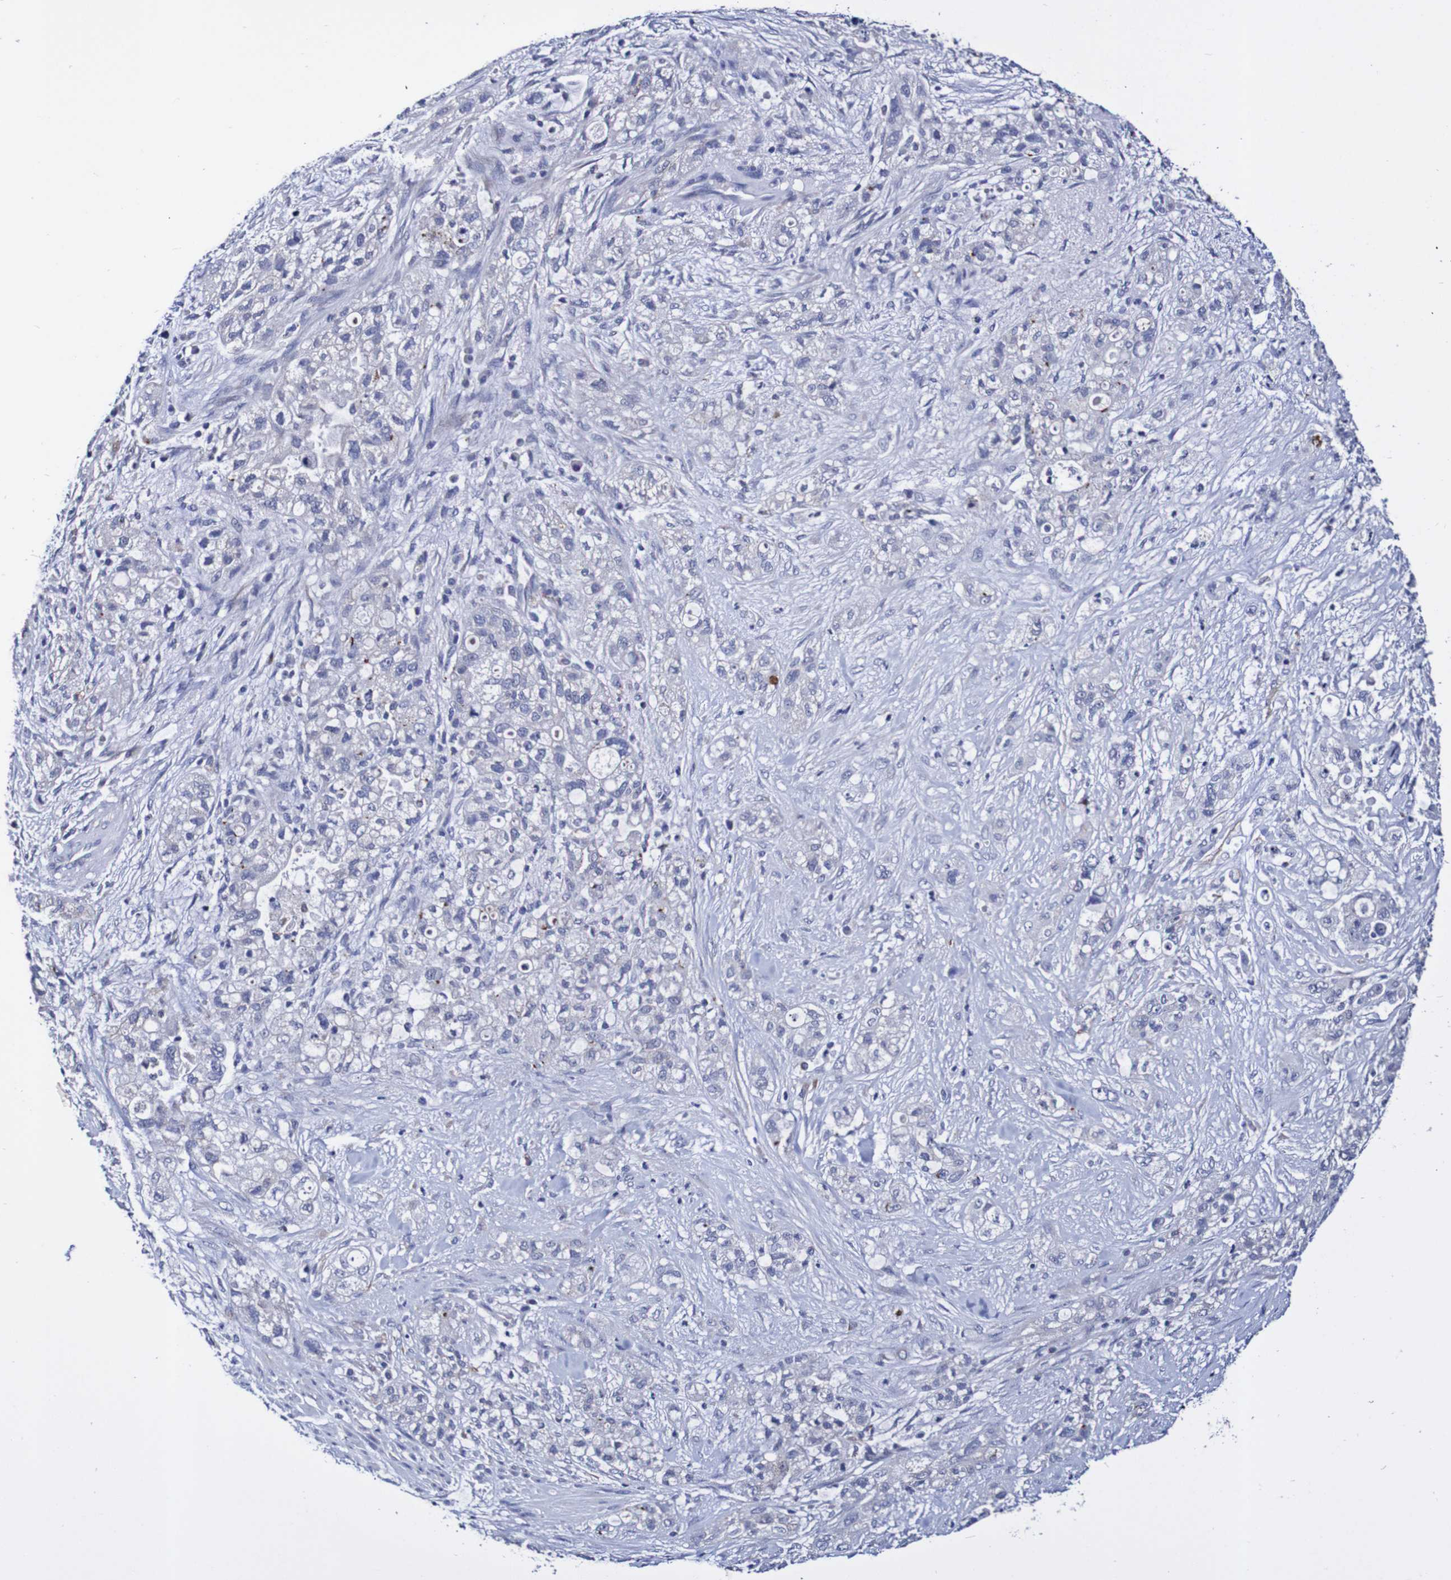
{"staining": {"intensity": "negative", "quantity": "none", "location": "none"}, "tissue": "pancreatic cancer", "cell_type": "Tumor cells", "image_type": "cancer", "snomed": [{"axis": "morphology", "description": "Adenocarcinoma, NOS"}, {"axis": "topography", "description": "Pancreas"}], "caption": "DAB (3,3'-diaminobenzidine) immunohistochemical staining of pancreatic adenocarcinoma exhibits no significant positivity in tumor cells.", "gene": "SEZ6", "patient": {"sex": "female", "age": 78}}